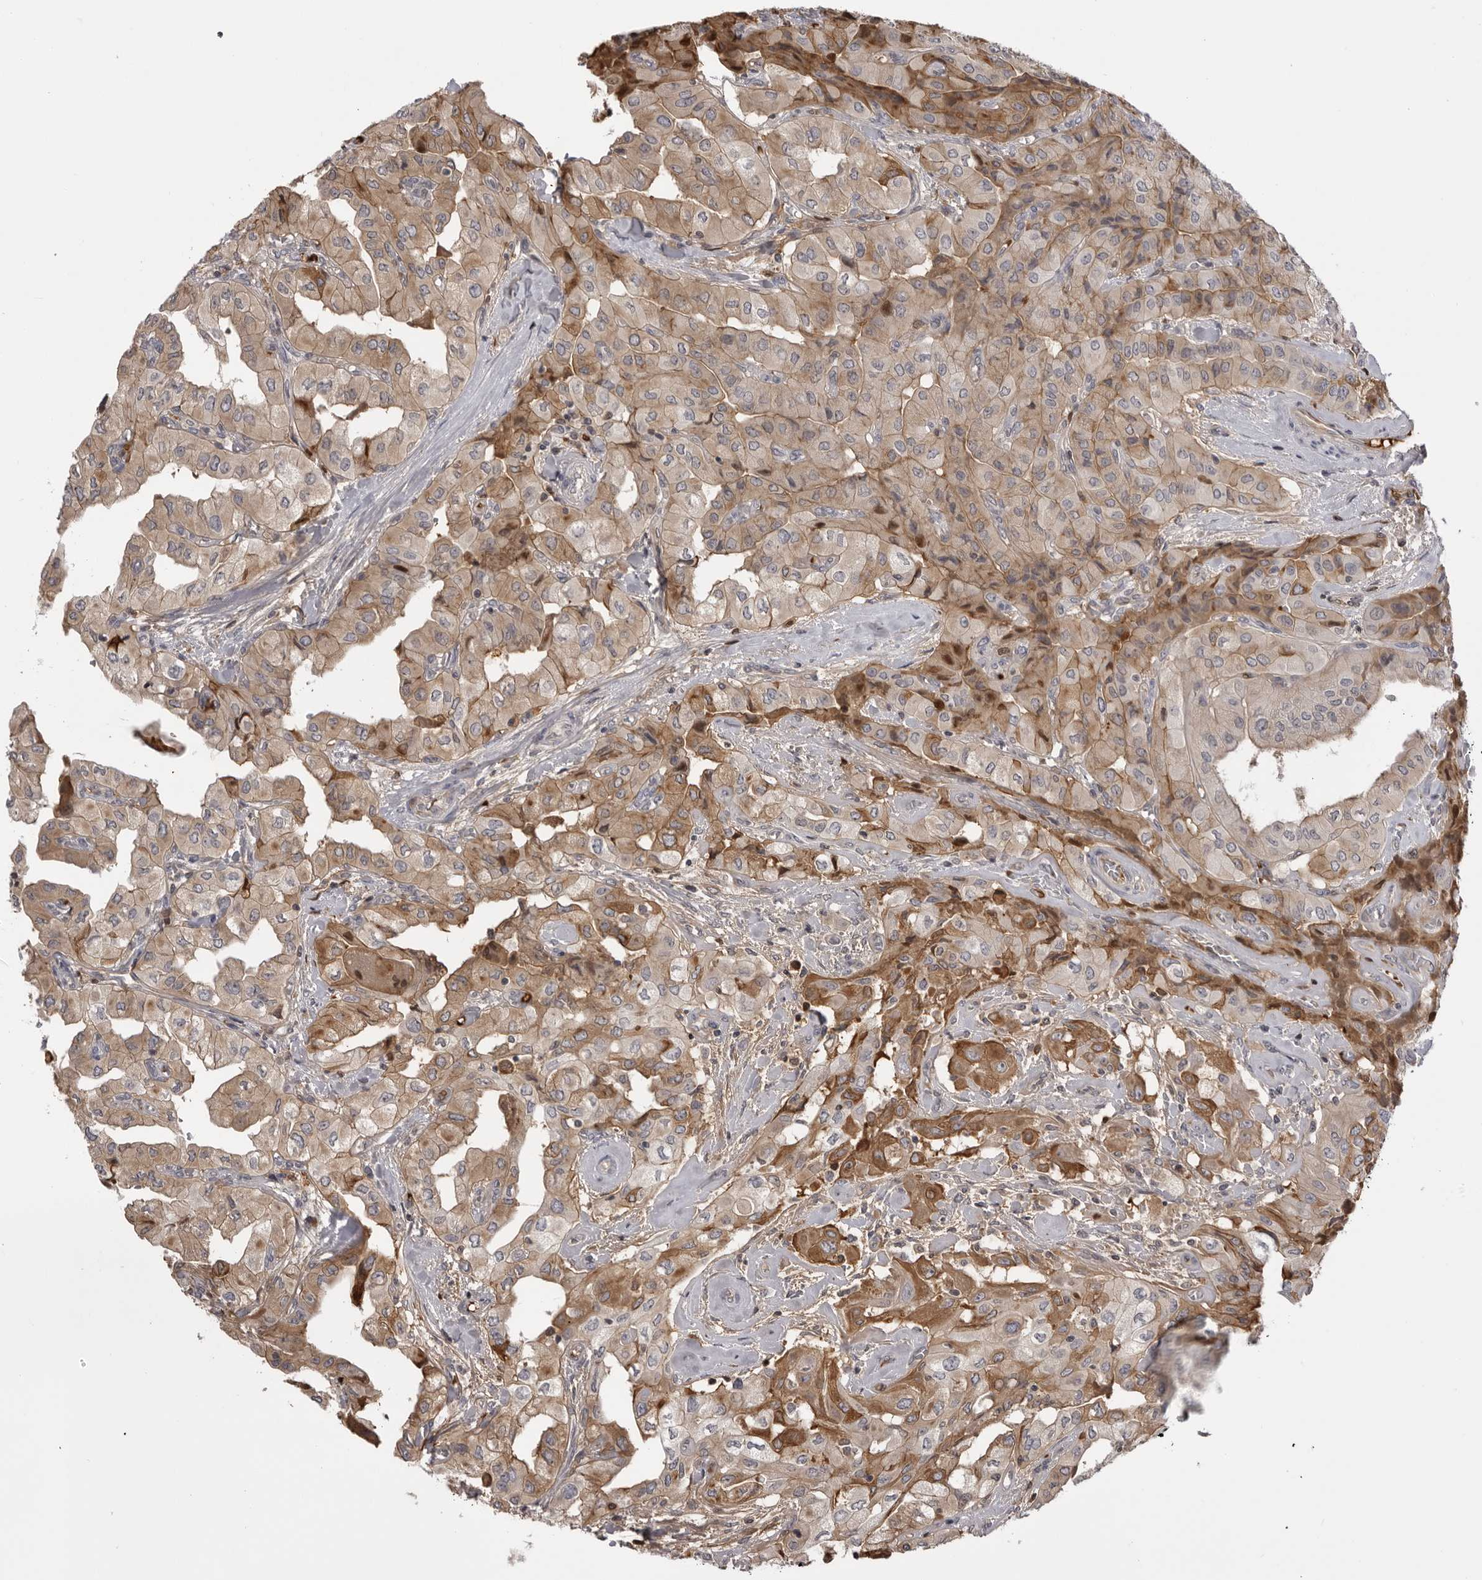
{"staining": {"intensity": "moderate", "quantity": ">75%", "location": "cytoplasmic/membranous"}, "tissue": "thyroid cancer", "cell_type": "Tumor cells", "image_type": "cancer", "snomed": [{"axis": "morphology", "description": "Papillary adenocarcinoma, NOS"}, {"axis": "topography", "description": "Thyroid gland"}], "caption": "Immunohistochemistry (DAB (3,3'-diaminobenzidine)) staining of papillary adenocarcinoma (thyroid) reveals moderate cytoplasmic/membranous protein expression in approximately >75% of tumor cells. Nuclei are stained in blue.", "gene": "PLEKHF2", "patient": {"sex": "female", "age": 59}}